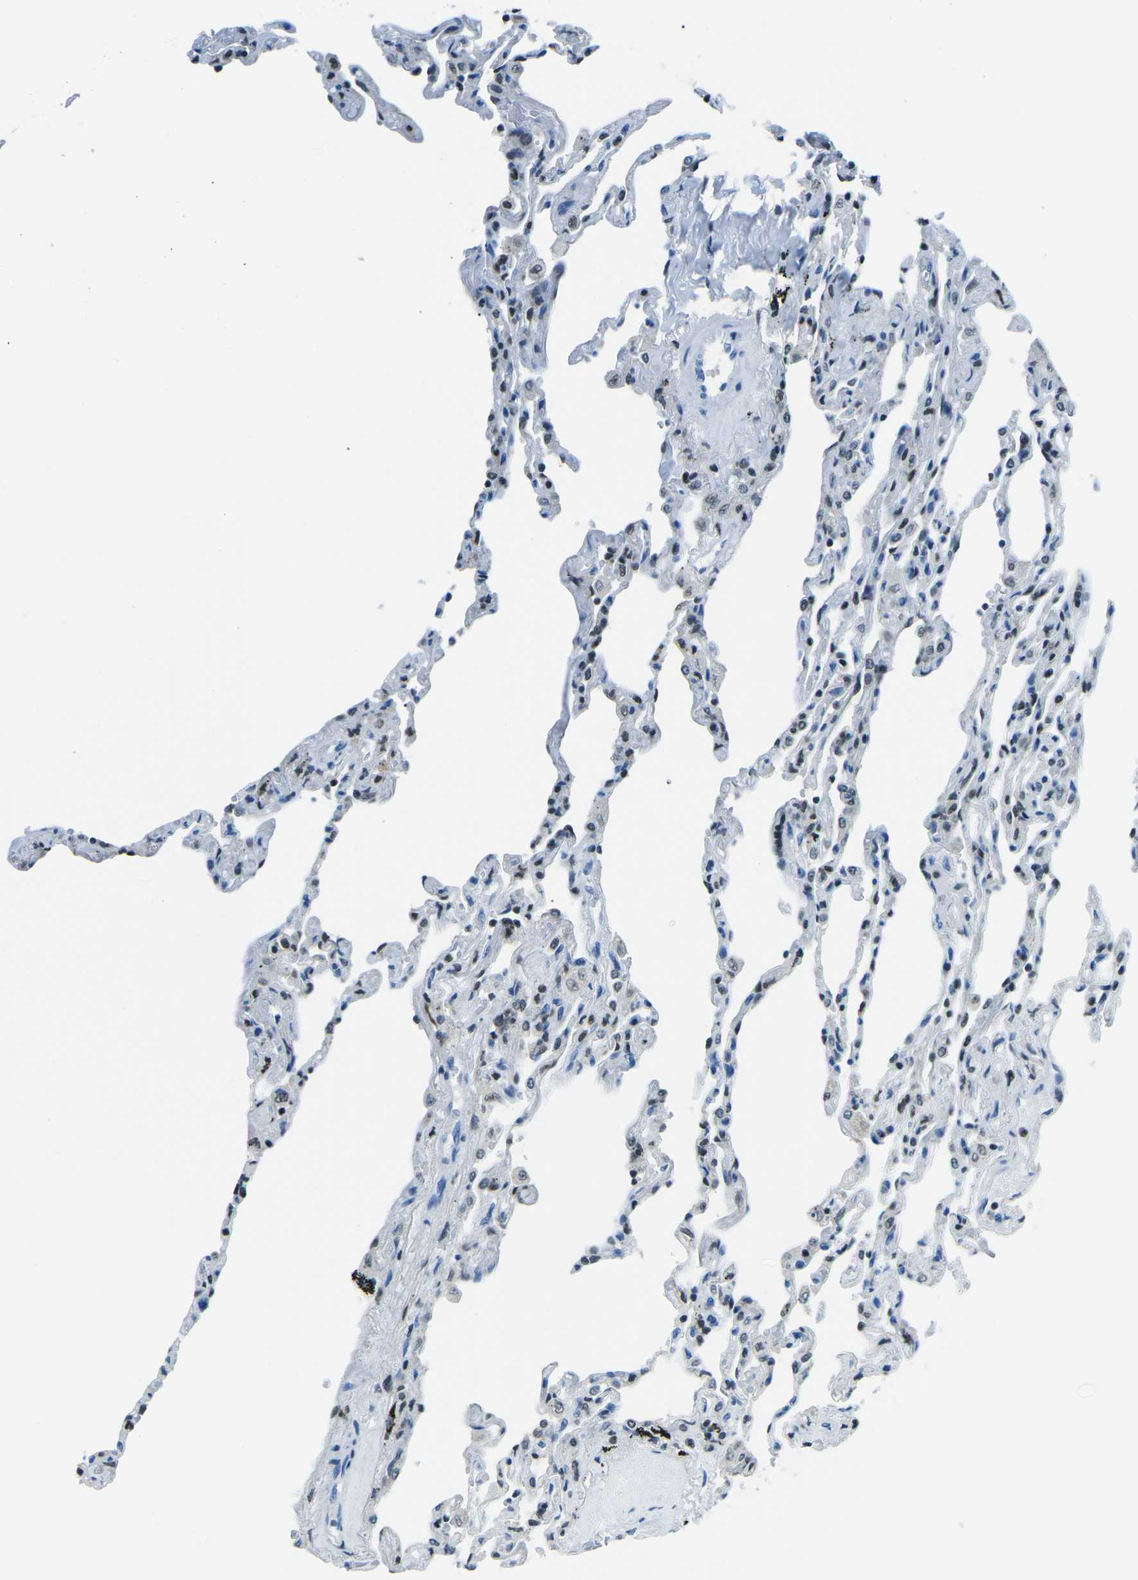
{"staining": {"intensity": "moderate", "quantity": "<25%", "location": "nuclear"}, "tissue": "lung", "cell_type": "Alveolar cells", "image_type": "normal", "snomed": [{"axis": "morphology", "description": "Normal tissue, NOS"}, {"axis": "topography", "description": "Lung"}], "caption": "The immunohistochemical stain highlights moderate nuclear expression in alveolar cells of normal lung.", "gene": "CELF2", "patient": {"sex": "male", "age": 59}}